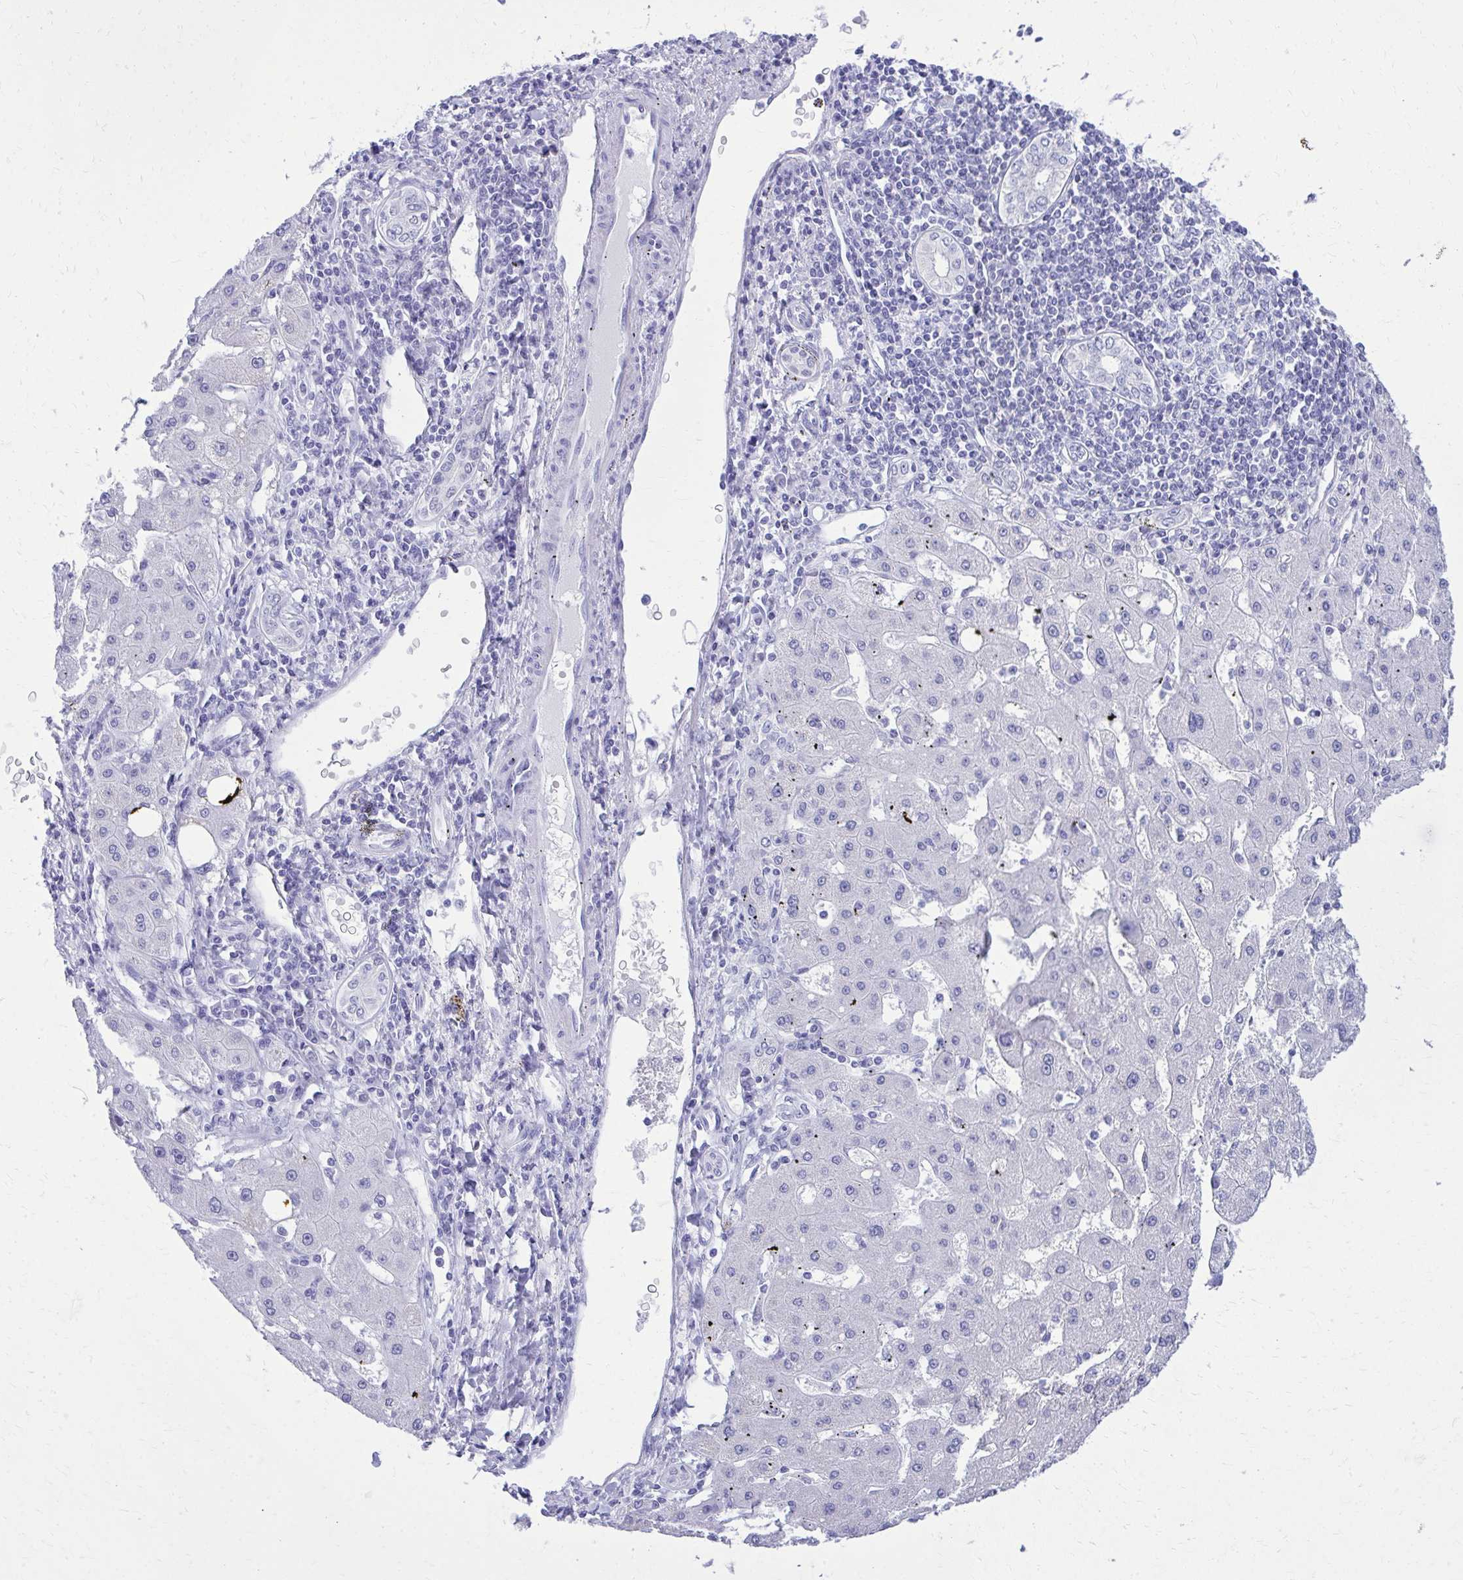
{"staining": {"intensity": "negative", "quantity": "none", "location": "none"}, "tissue": "liver cancer", "cell_type": "Tumor cells", "image_type": "cancer", "snomed": [{"axis": "morphology", "description": "Carcinoma, Hepatocellular, NOS"}, {"axis": "topography", "description": "Liver"}], "caption": "A photomicrograph of liver cancer (hepatocellular carcinoma) stained for a protein reveals no brown staining in tumor cells.", "gene": "RALYL", "patient": {"sex": "male", "age": 72}}